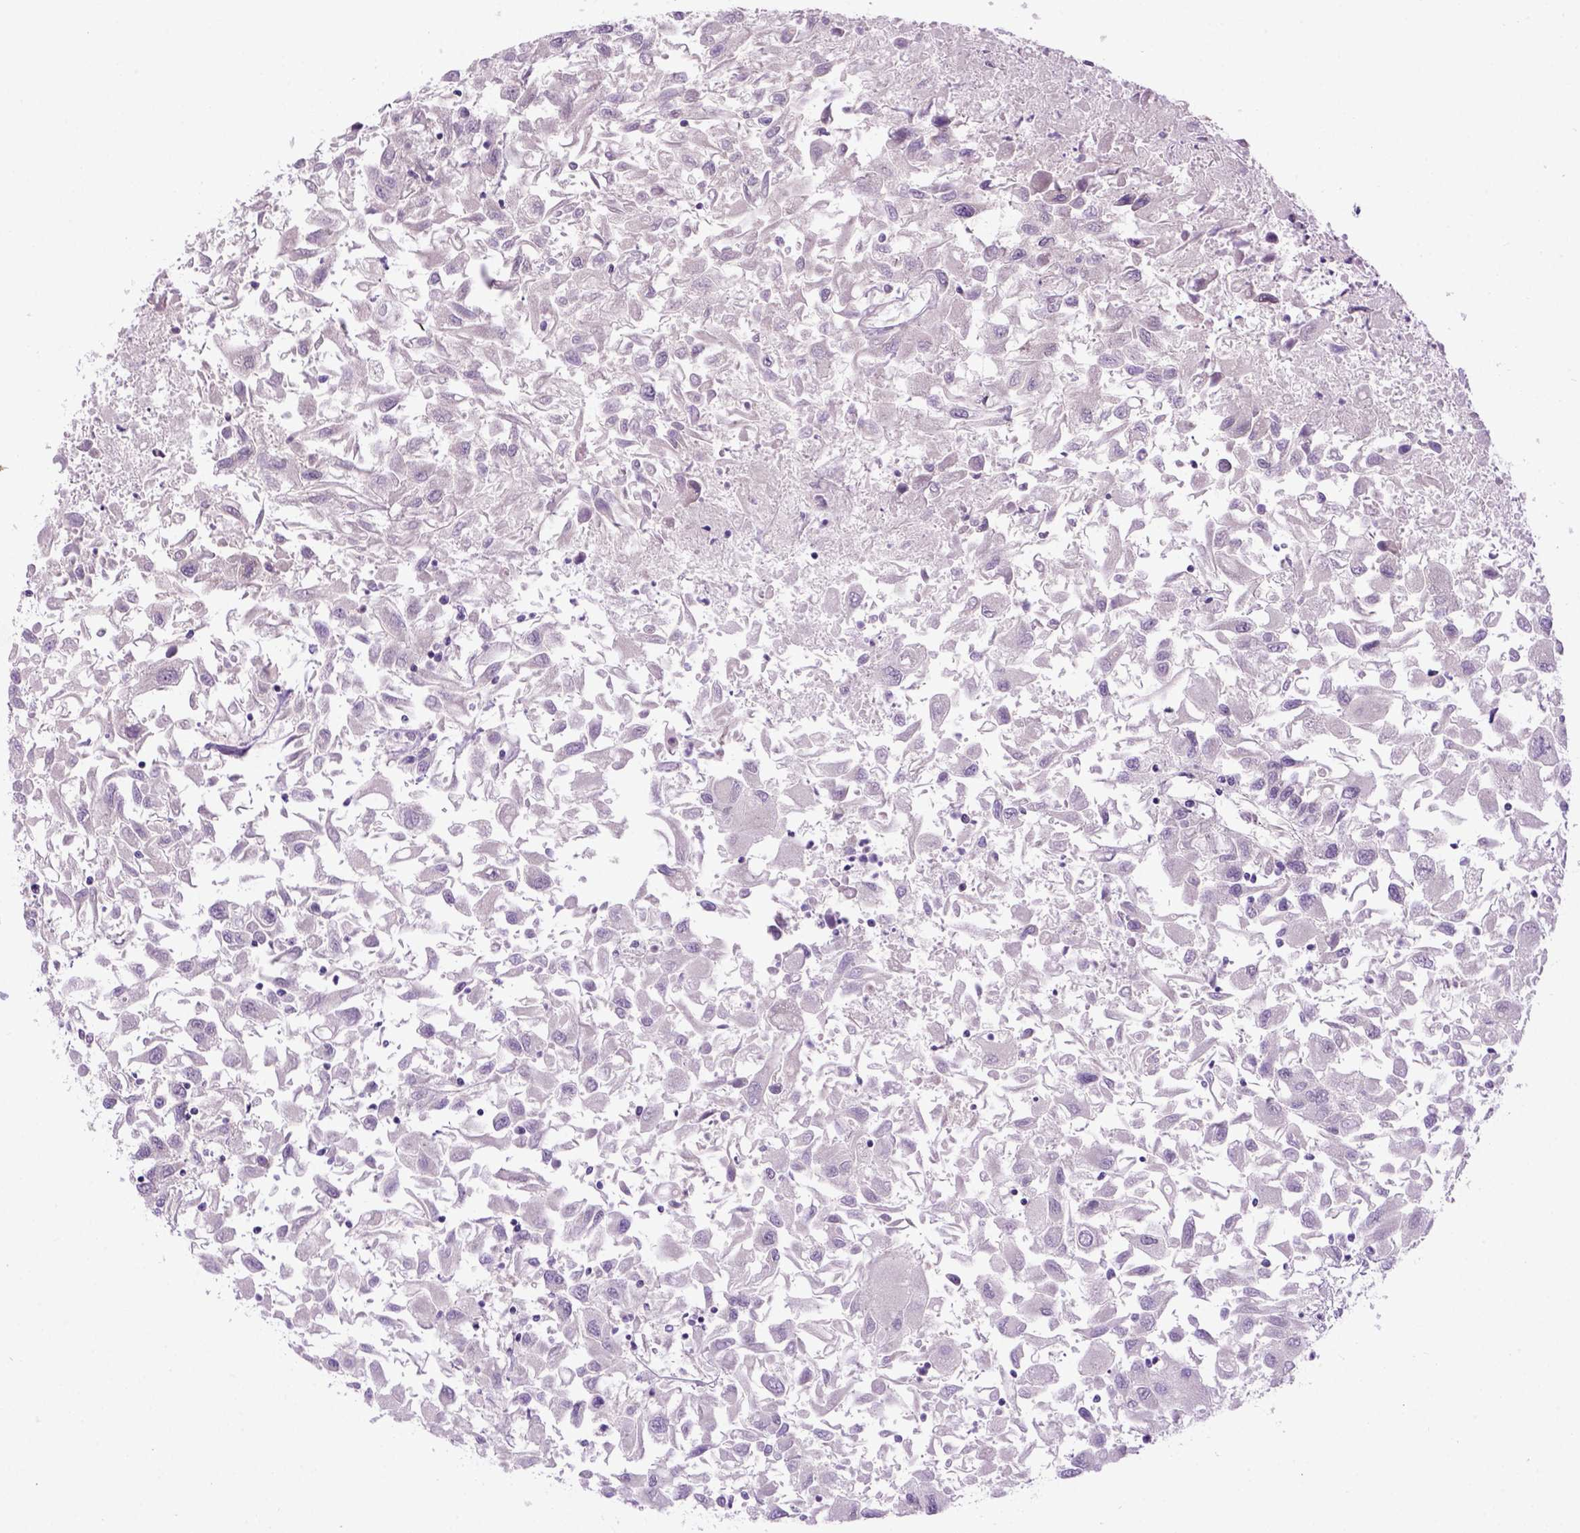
{"staining": {"intensity": "negative", "quantity": "none", "location": "none"}, "tissue": "renal cancer", "cell_type": "Tumor cells", "image_type": "cancer", "snomed": [{"axis": "morphology", "description": "Adenocarcinoma, NOS"}, {"axis": "topography", "description": "Kidney"}], "caption": "IHC of human renal adenocarcinoma reveals no staining in tumor cells.", "gene": "CASKIN2", "patient": {"sex": "female", "age": 76}}